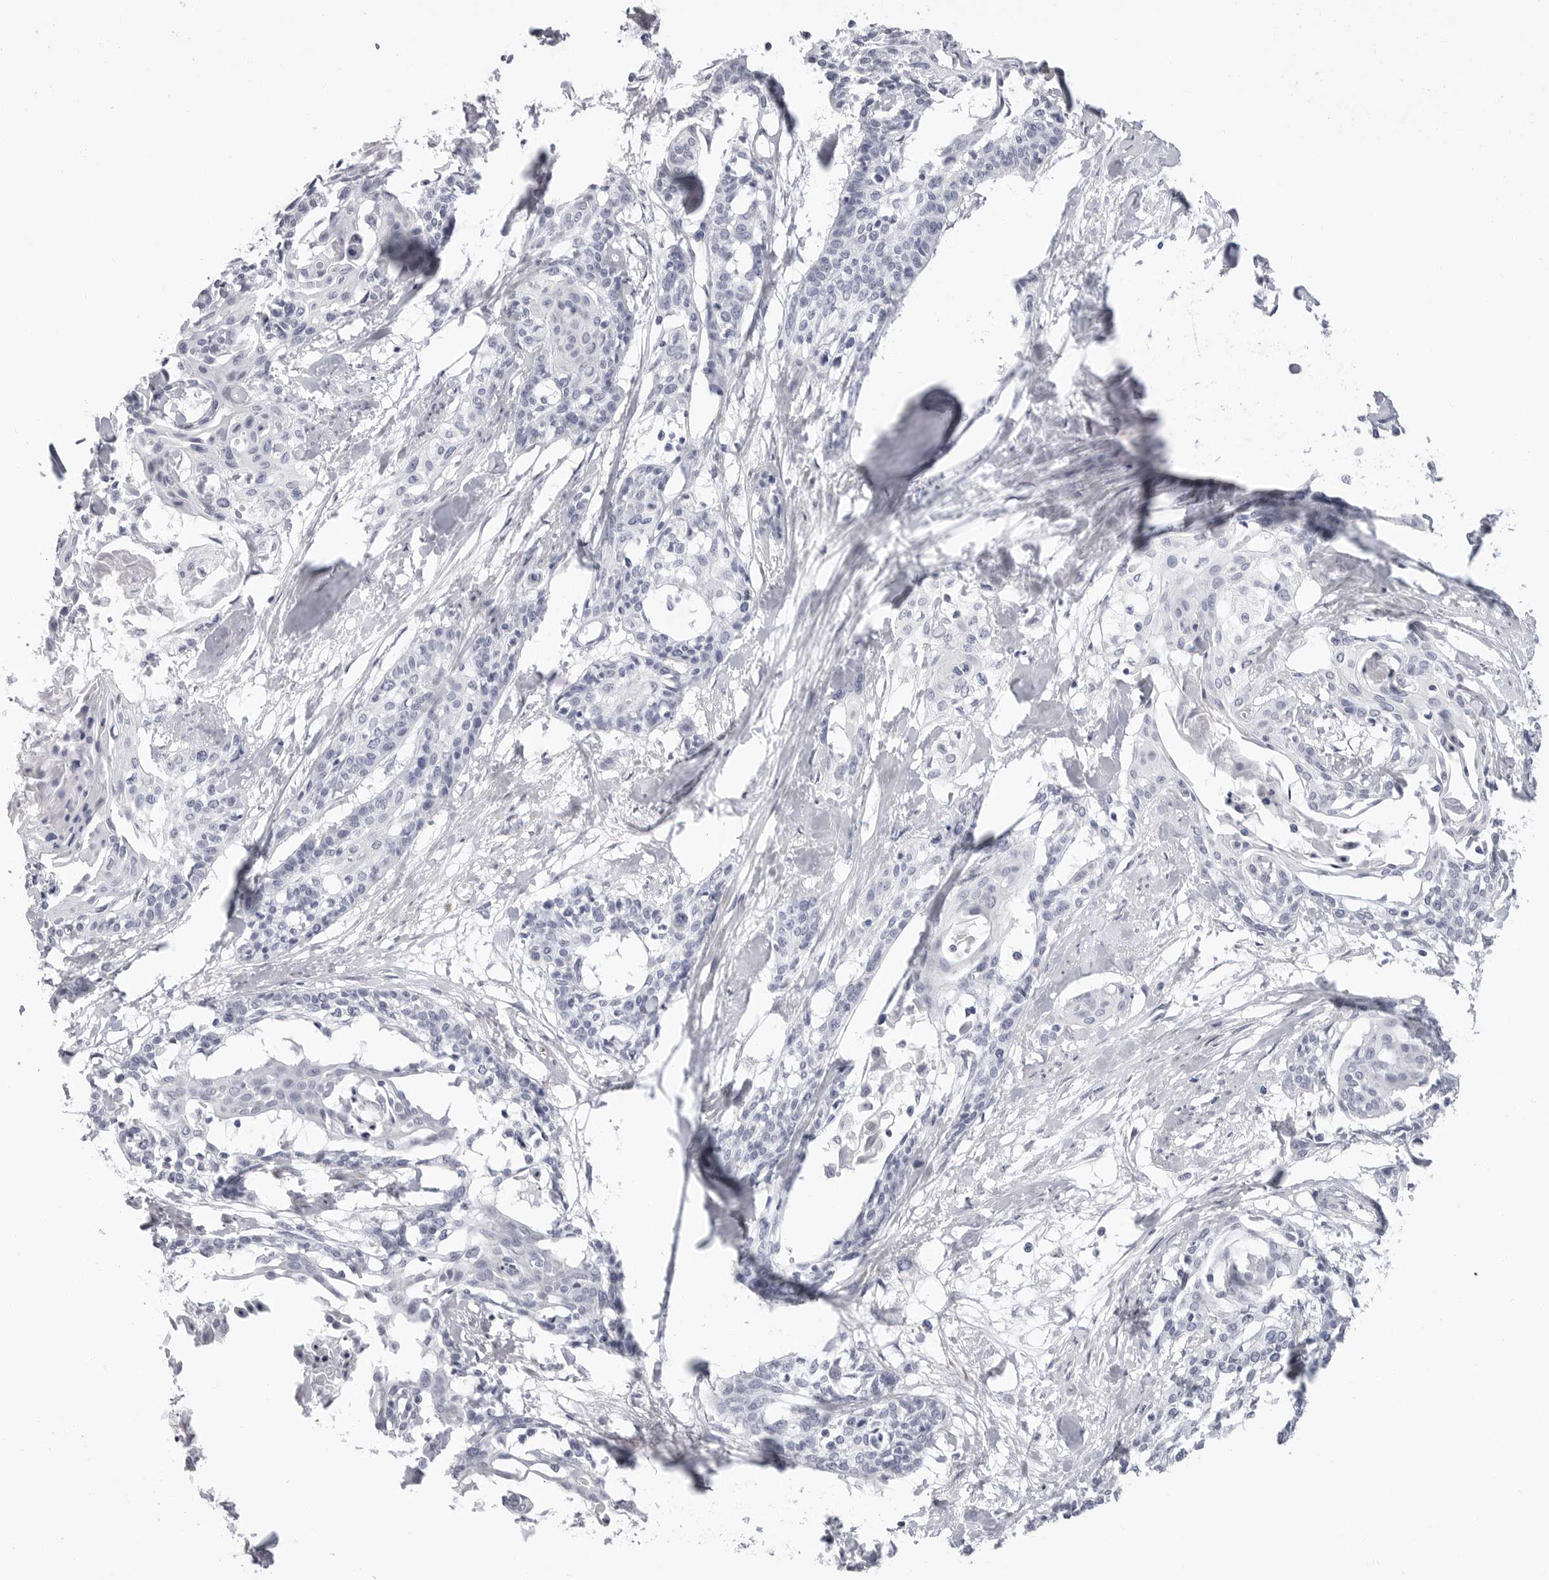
{"staining": {"intensity": "negative", "quantity": "none", "location": "none"}, "tissue": "cervical cancer", "cell_type": "Tumor cells", "image_type": "cancer", "snomed": [{"axis": "morphology", "description": "Squamous cell carcinoma, NOS"}, {"axis": "topography", "description": "Cervix"}], "caption": "The immunohistochemistry (IHC) histopathology image has no significant positivity in tumor cells of cervical squamous cell carcinoma tissue. The staining is performed using DAB (3,3'-diaminobenzidine) brown chromogen with nuclei counter-stained in using hematoxylin.", "gene": "ERICH3", "patient": {"sex": "female", "age": 57}}